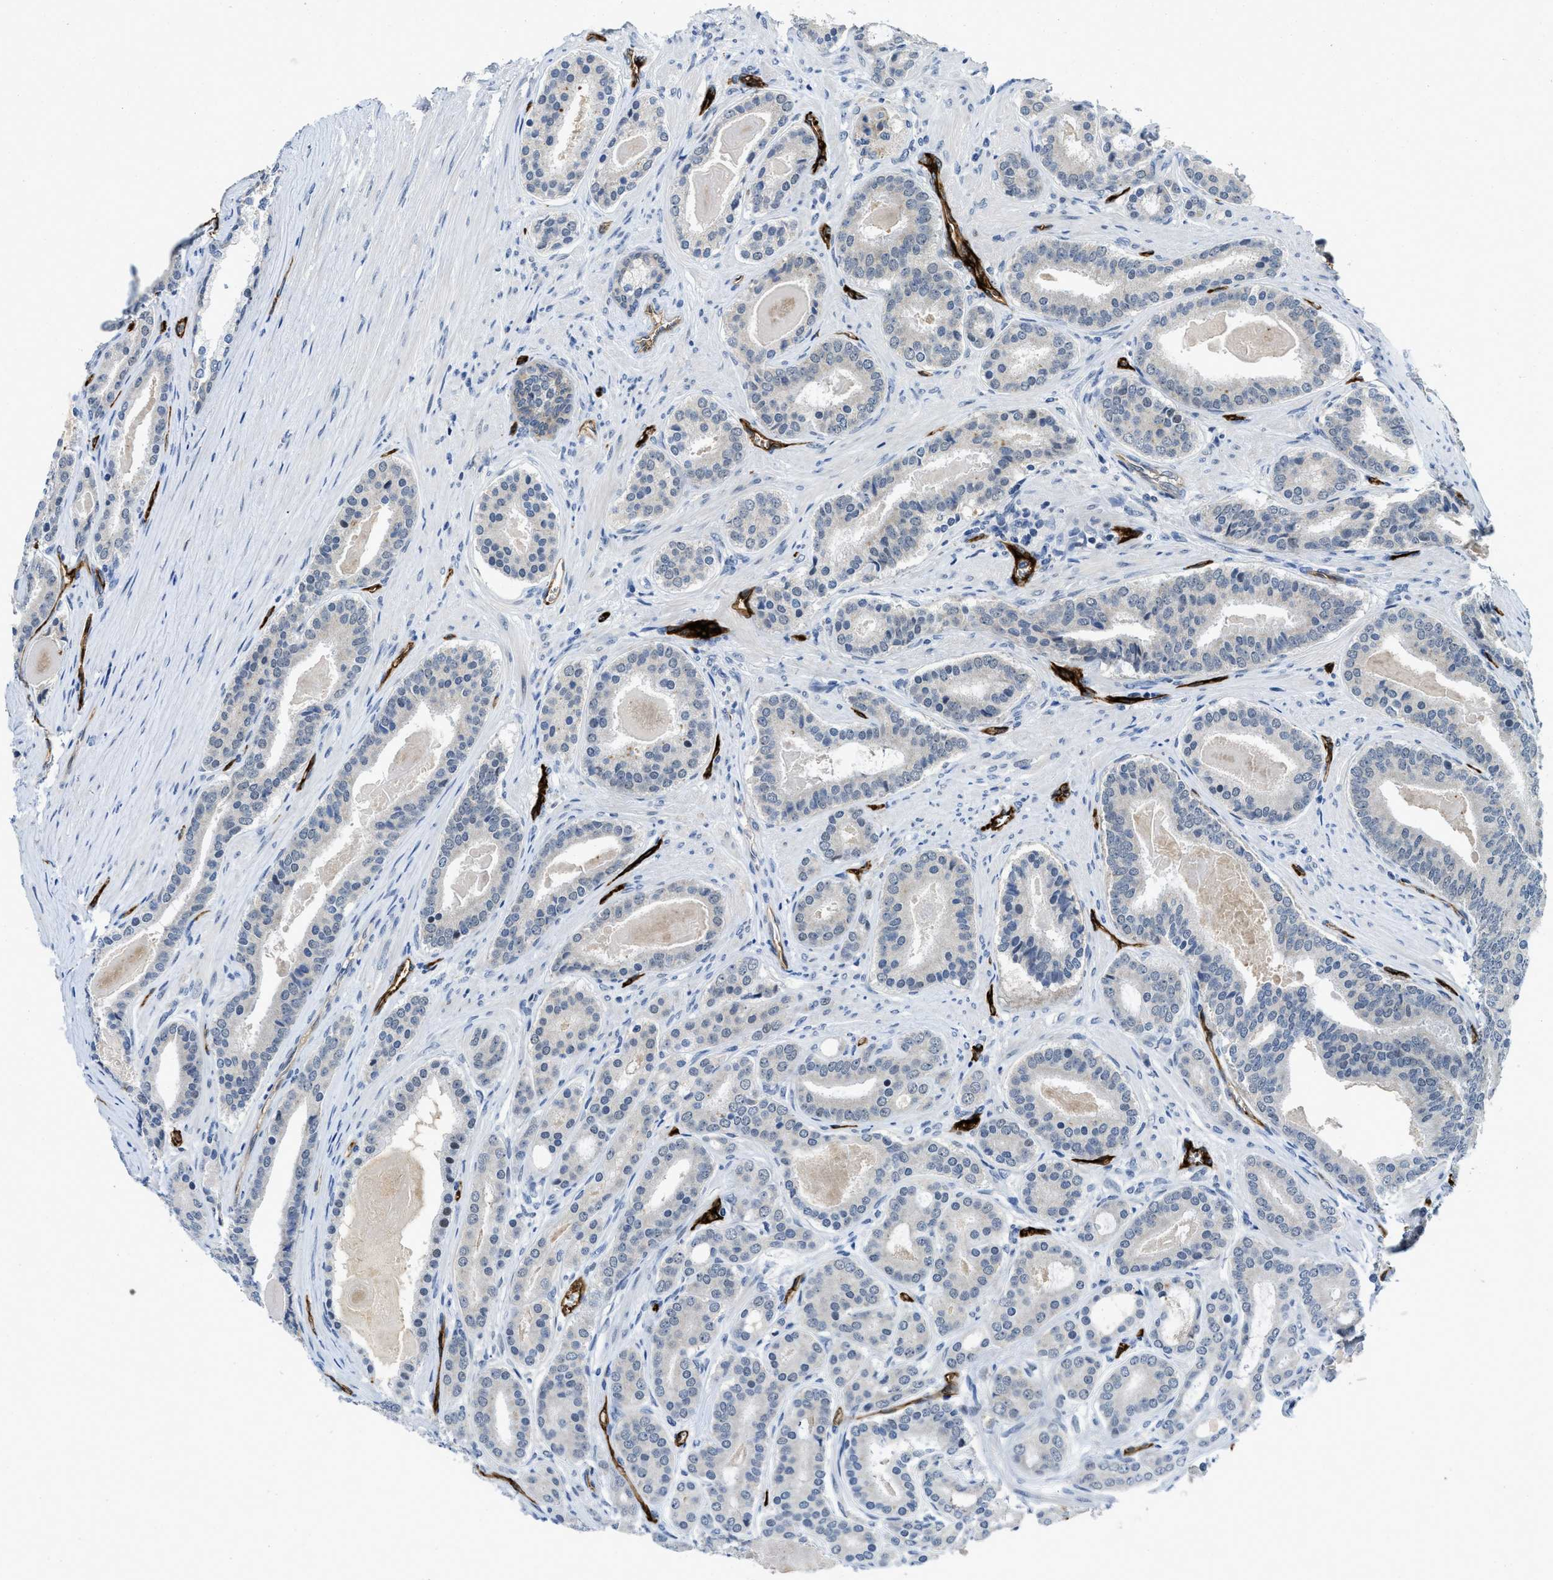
{"staining": {"intensity": "negative", "quantity": "none", "location": "none"}, "tissue": "prostate cancer", "cell_type": "Tumor cells", "image_type": "cancer", "snomed": [{"axis": "morphology", "description": "Adenocarcinoma, High grade"}, {"axis": "topography", "description": "Prostate"}], "caption": "A high-resolution image shows IHC staining of adenocarcinoma (high-grade) (prostate), which exhibits no significant expression in tumor cells.", "gene": "SLCO2A1", "patient": {"sex": "male", "age": 60}}